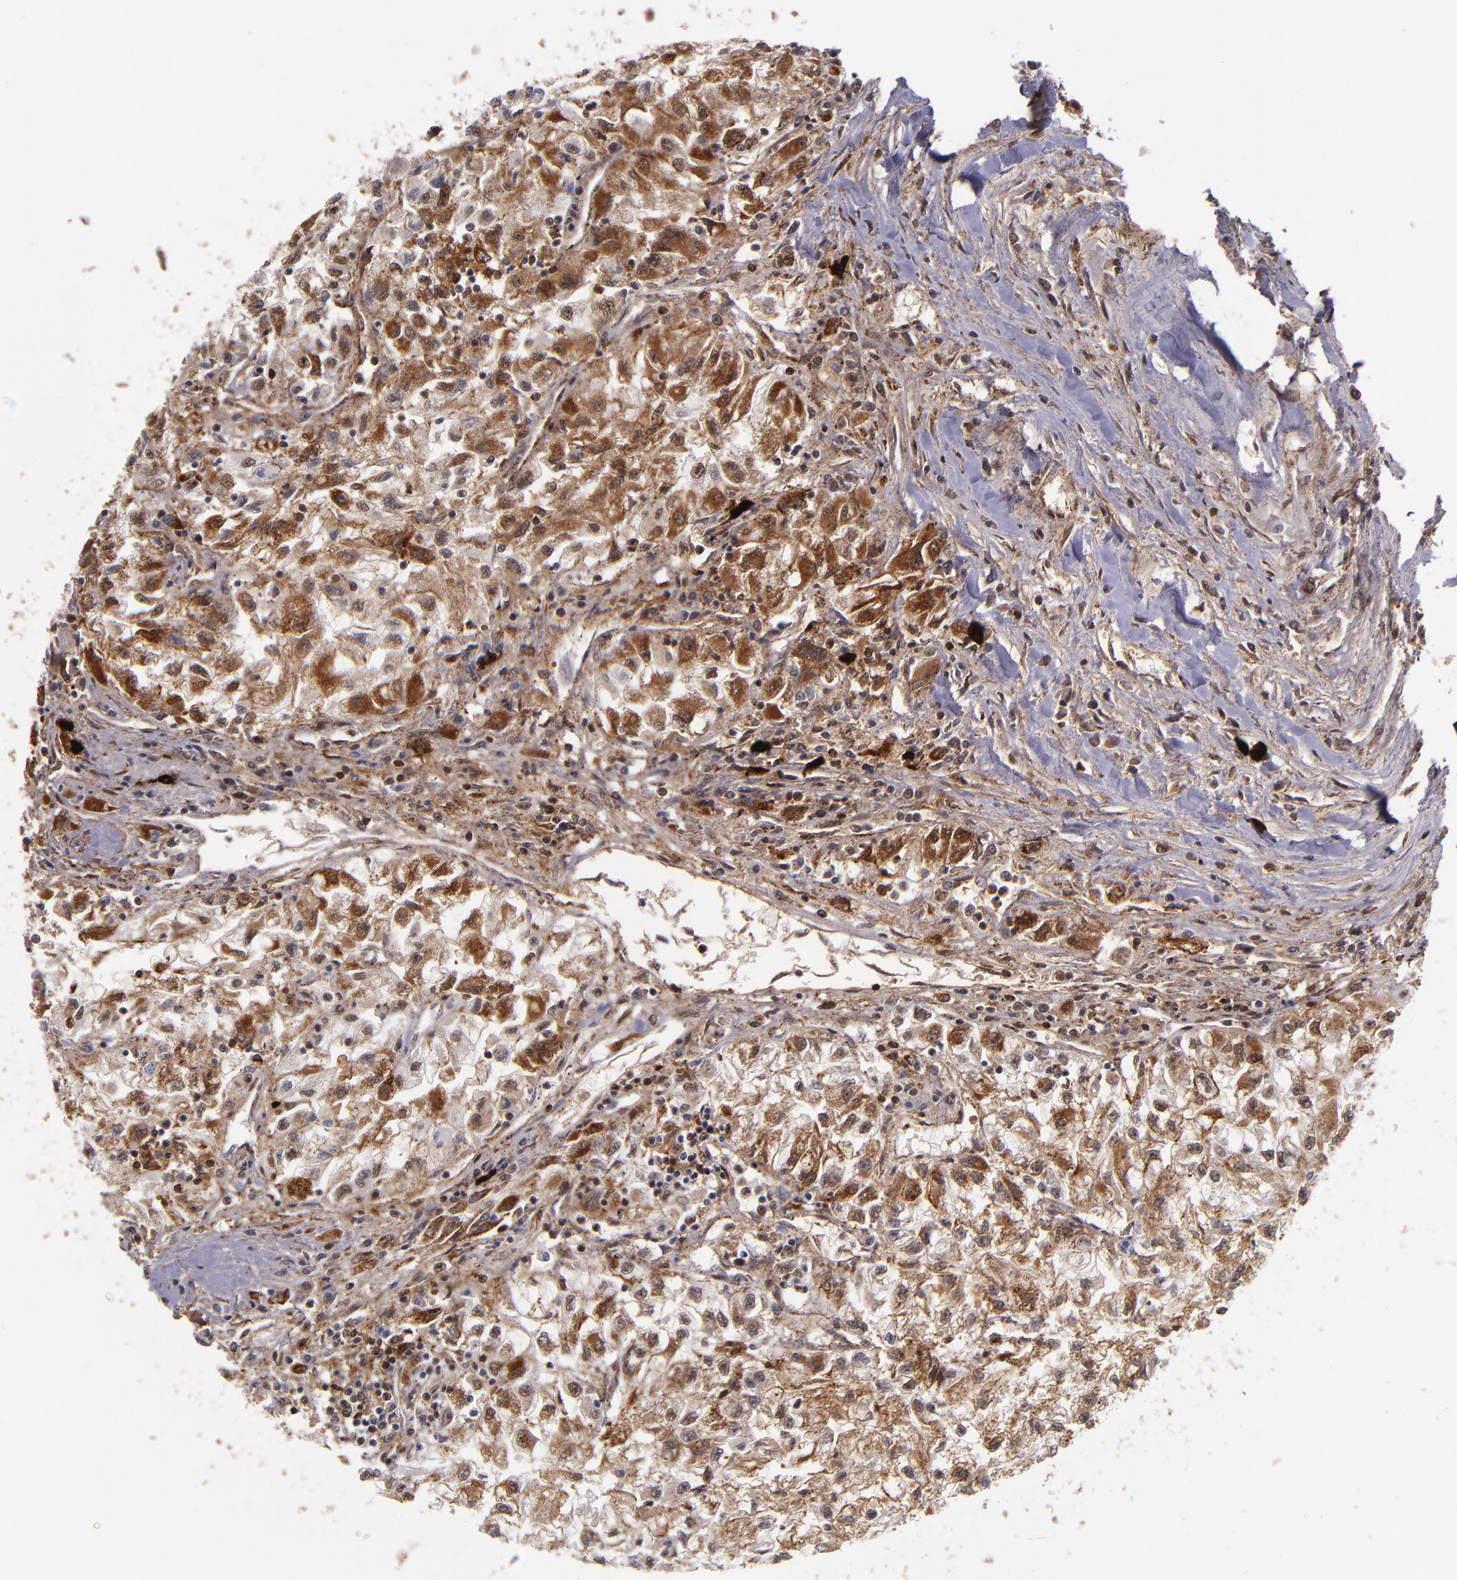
{"staining": {"intensity": "strong", "quantity": ">75%", "location": "cytoplasmic/membranous,nuclear"}, "tissue": "renal cancer", "cell_type": "Tumor cells", "image_type": "cancer", "snomed": [{"axis": "morphology", "description": "Adenocarcinoma, NOS"}, {"axis": "topography", "description": "Kidney"}], "caption": "Renal adenocarcinoma stained with immunohistochemistry reveals strong cytoplasmic/membranous and nuclear expression in approximately >75% of tumor cells. The staining was performed using DAB (3,3'-diaminobenzidine) to visualize the protein expression in brown, while the nuclei were stained in blue with hematoxylin (Magnification: 20x).", "gene": "EP300", "patient": {"sex": "male", "age": 59}}